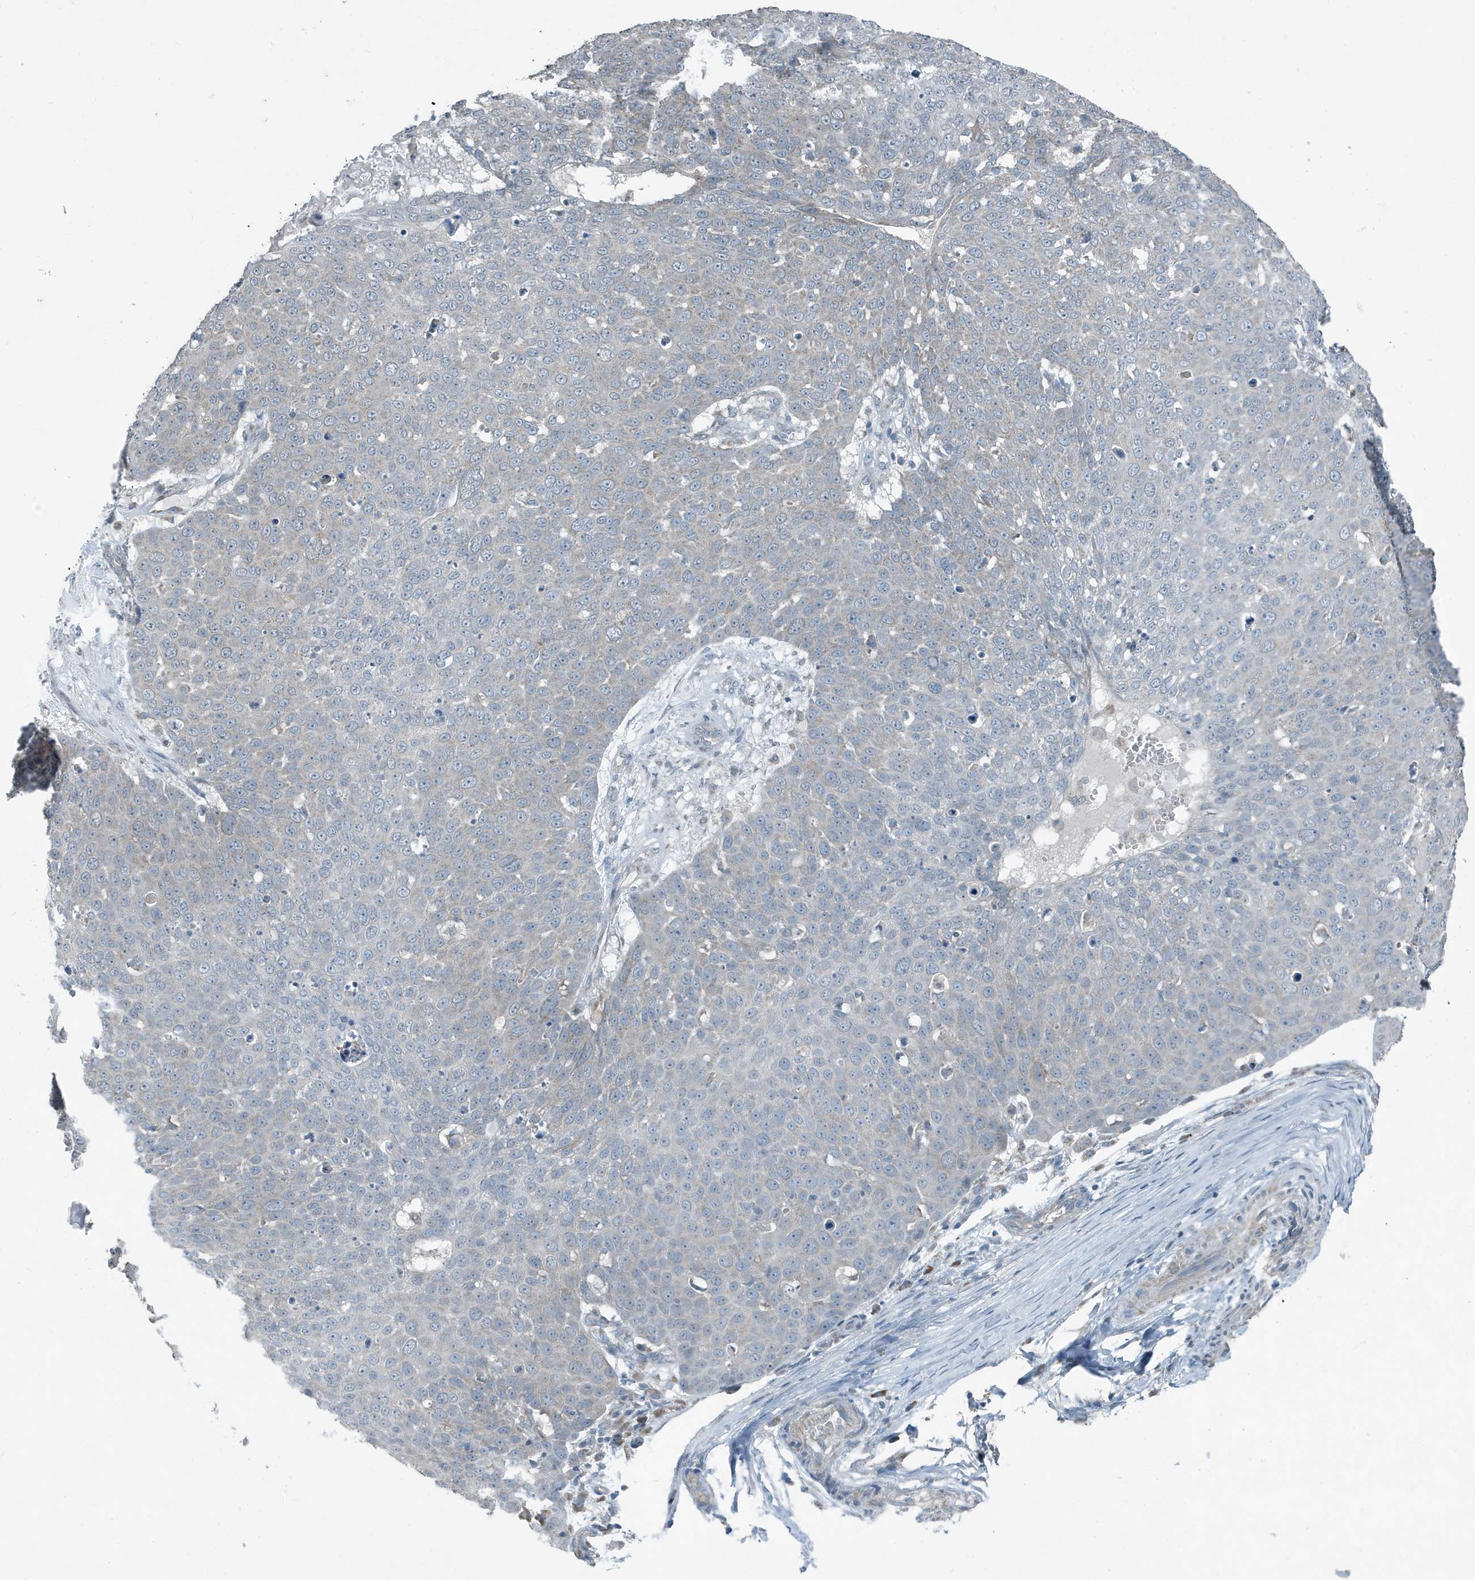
{"staining": {"intensity": "negative", "quantity": "none", "location": "none"}, "tissue": "skin cancer", "cell_type": "Tumor cells", "image_type": "cancer", "snomed": [{"axis": "morphology", "description": "Squamous cell carcinoma, NOS"}, {"axis": "topography", "description": "Skin"}], "caption": "Immunohistochemical staining of human squamous cell carcinoma (skin) demonstrates no significant expression in tumor cells.", "gene": "MT-CYB", "patient": {"sex": "male", "age": 71}}